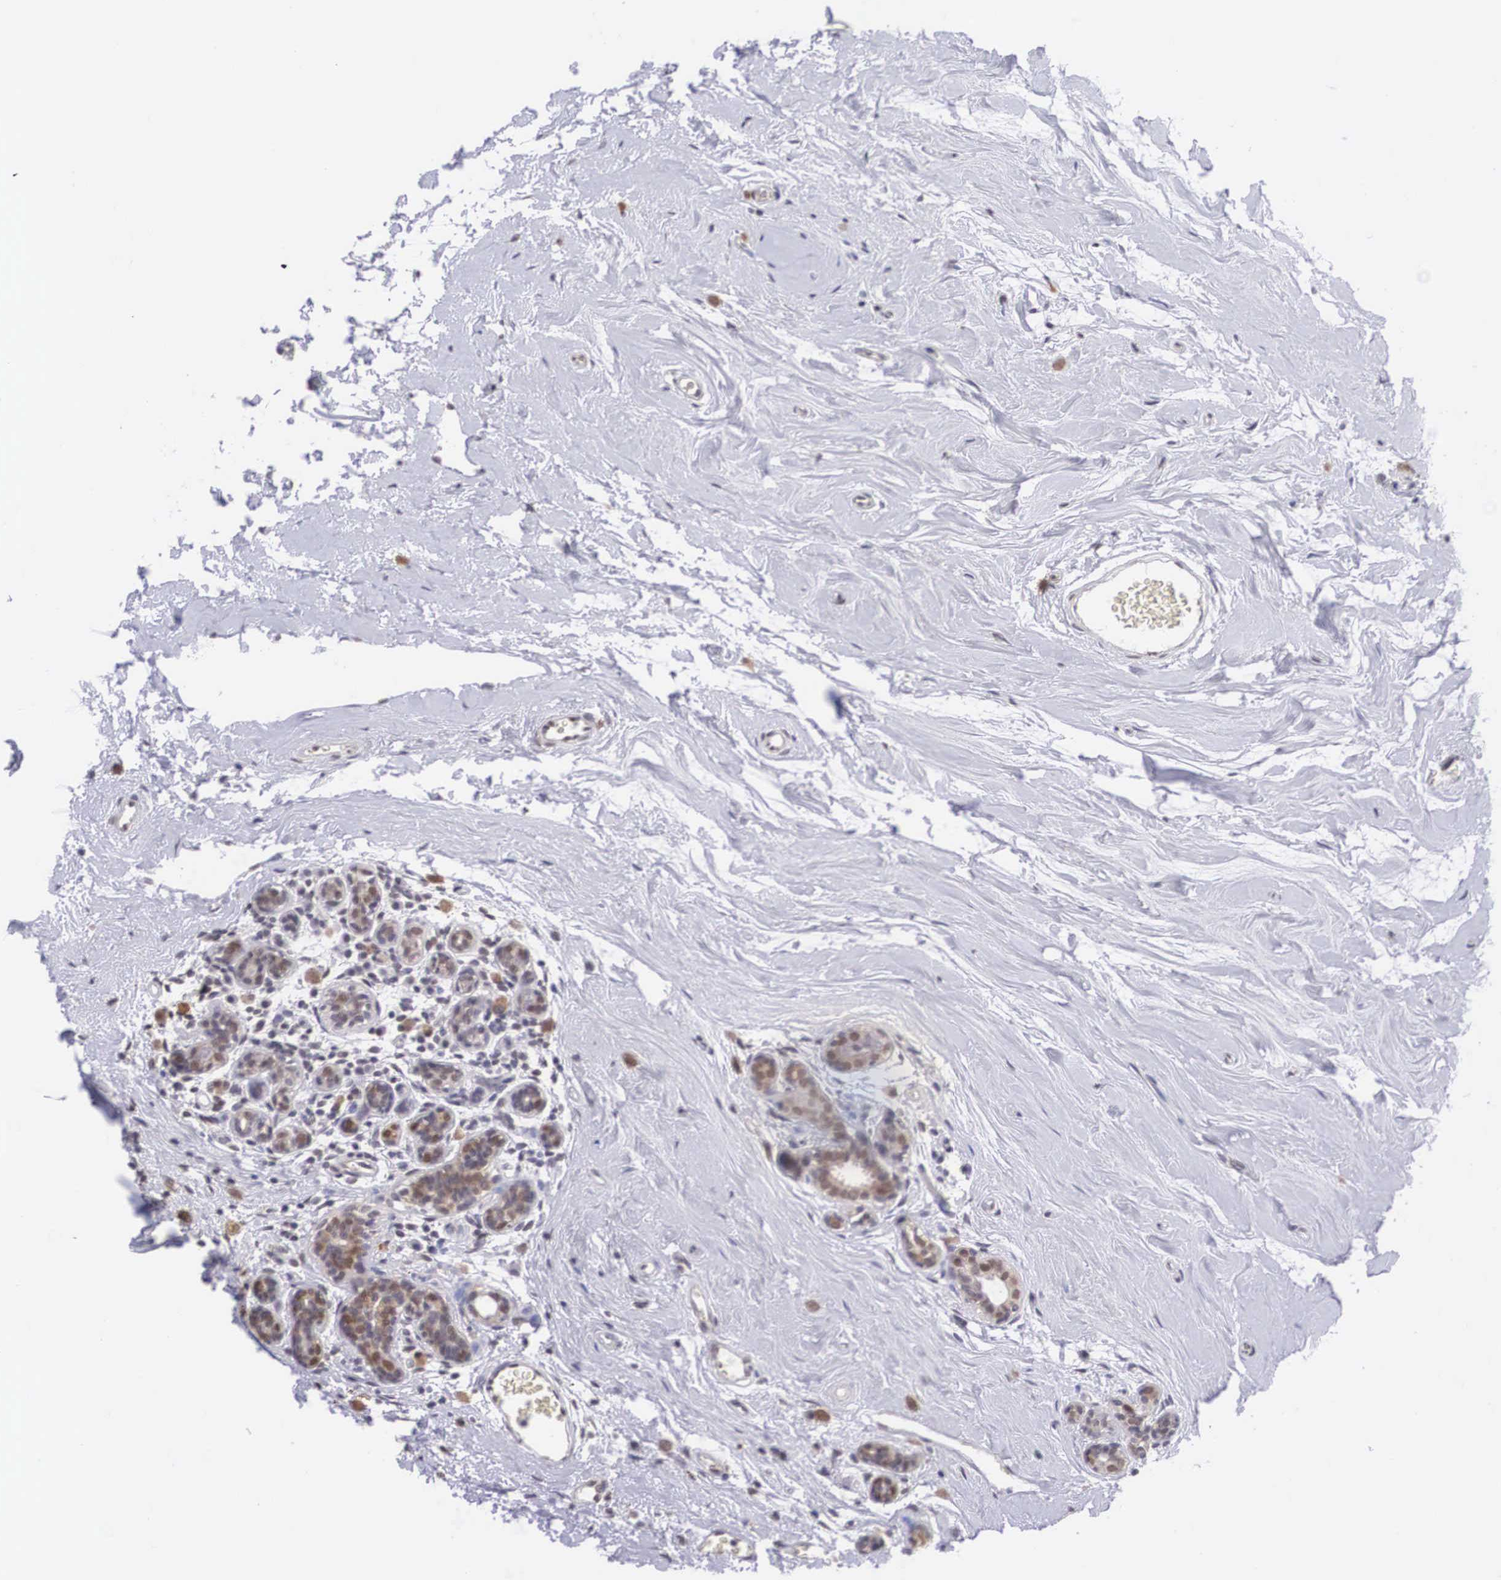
{"staining": {"intensity": "moderate", "quantity": "25%-75%", "location": "cytoplasmic/membranous,nuclear"}, "tissue": "breast cancer", "cell_type": "Tumor cells", "image_type": "cancer", "snomed": [{"axis": "morphology", "description": "Duct carcinoma"}, {"axis": "topography", "description": "Breast"}], "caption": "An image of human breast cancer stained for a protein reveals moderate cytoplasmic/membranous and nuclear brown staining in tumor cells.", "gene": "NINL", "patient": {"sex": "female", "age": 69}}